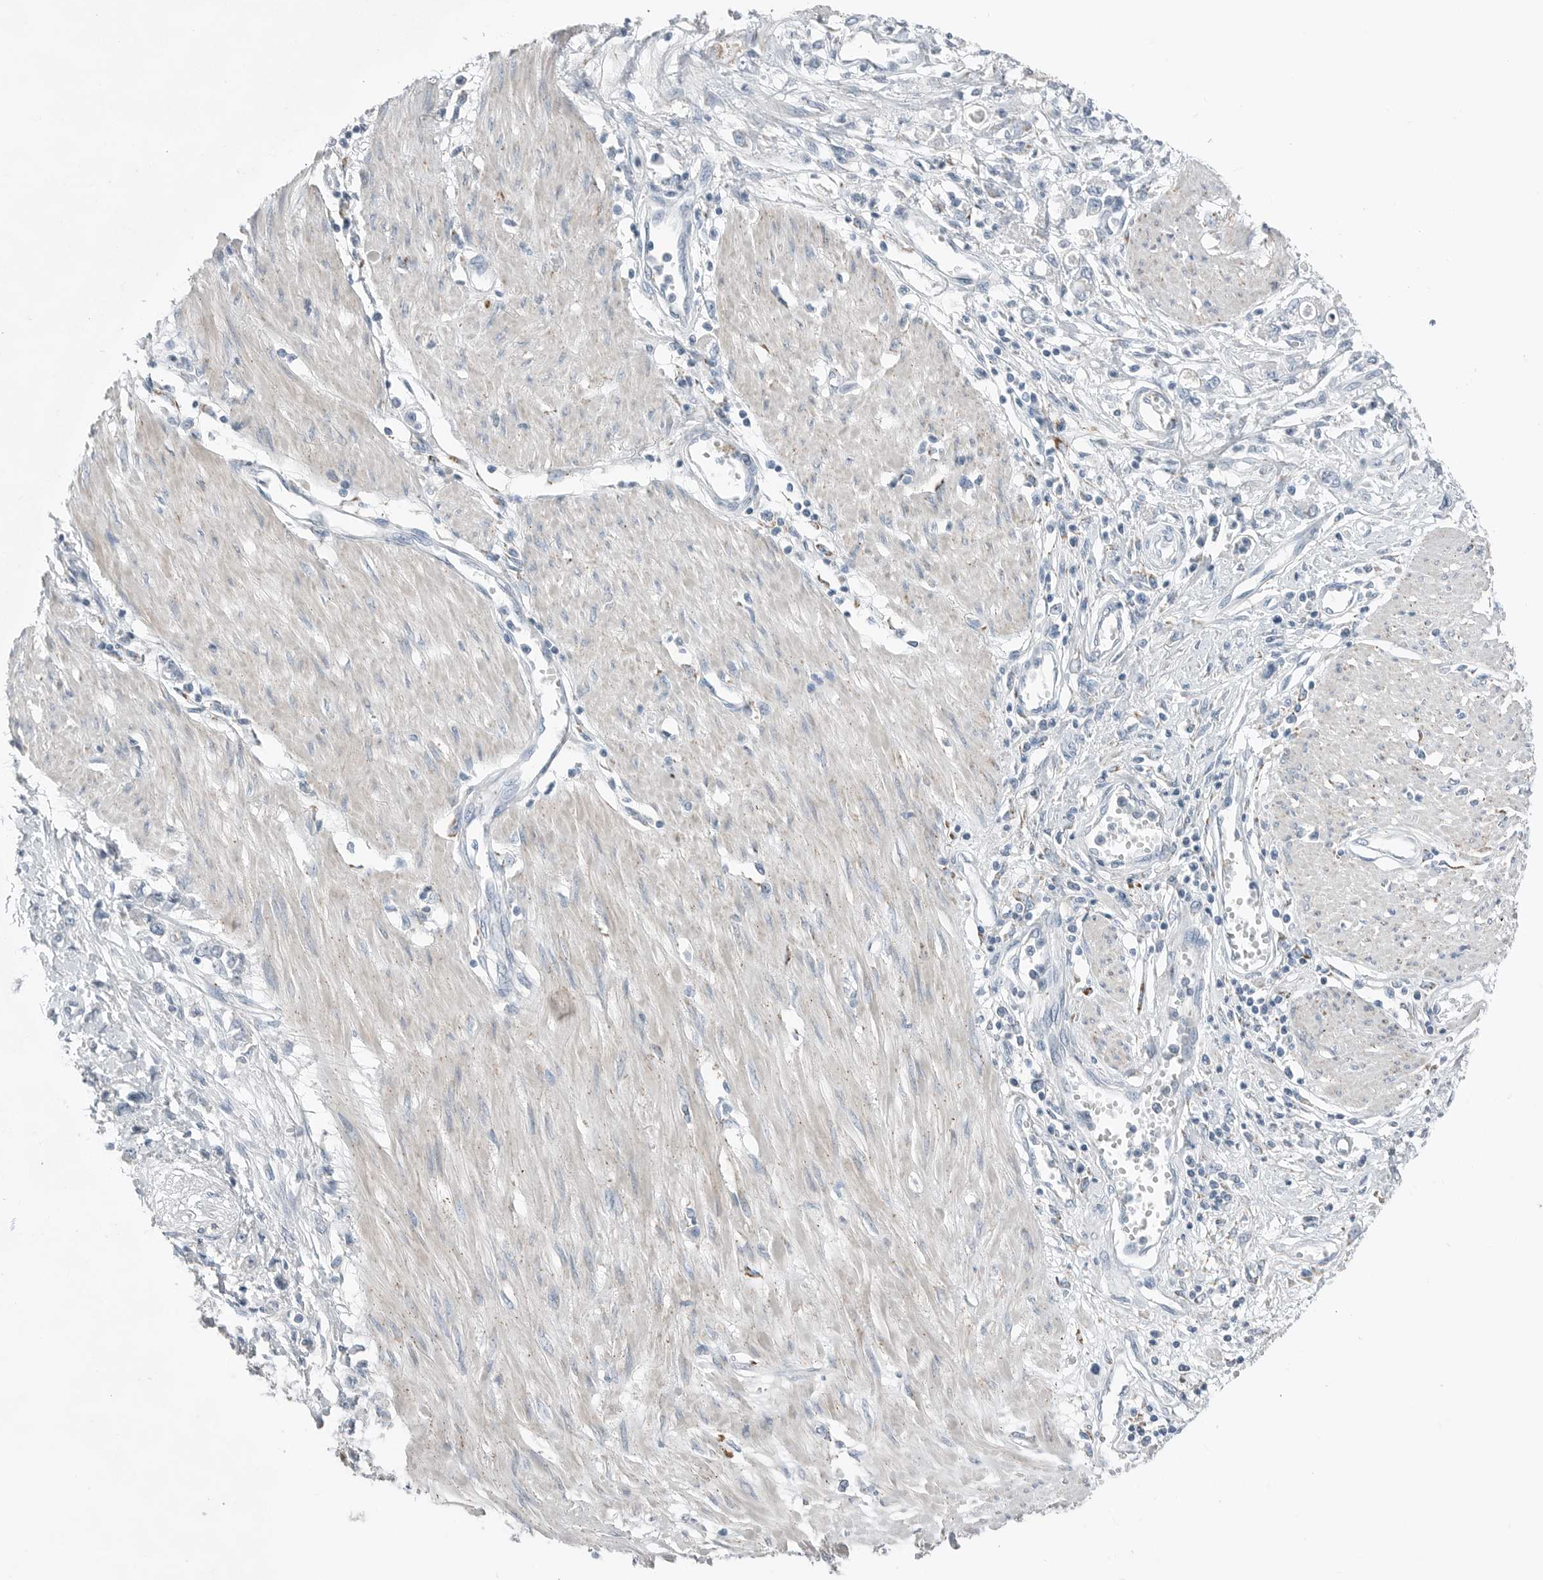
{"staining": {"intensity": "negative", "quantity": "none", "location": "none"}, "tissue": "stomach cancer", "cell_type": "Tumor cells", "image_type": "cancer", "snomed": [{"axis": "morphology", "description": "Adenocarcinoma, NOS"}, {"axis": "topography", "description": "Stomach"}], "caption": "Immunohistochemical staining of human stomach adenocarcinoma reveals no significant staining in tumor cells.", "gene": "SERPINB7", "patient": {"sex": "female", "age": 76}}